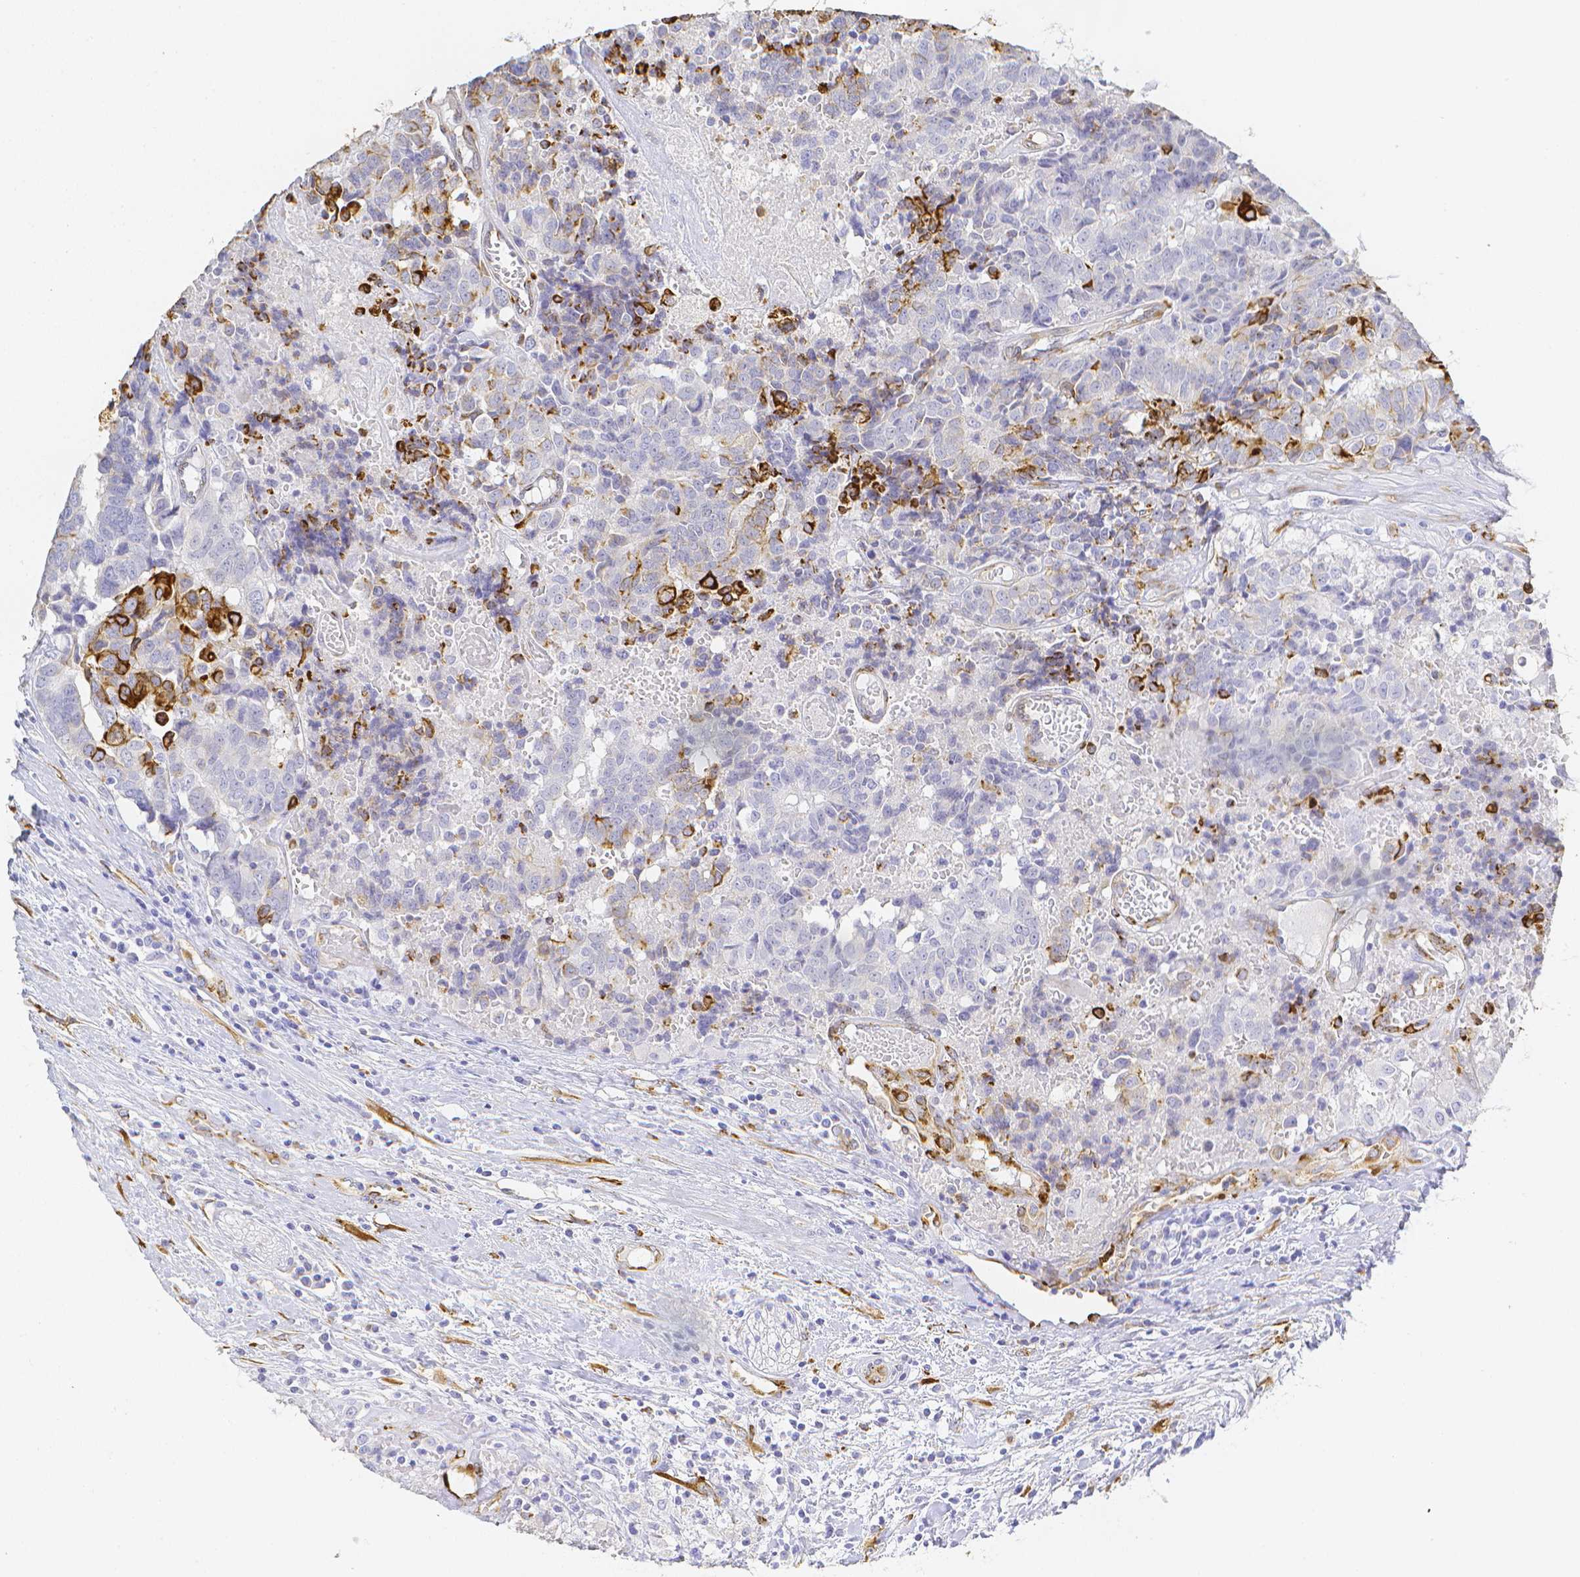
{"staining": {"intensity": "moderate", "quantity": "<25%", "location": "cytoplasmic/membranous"}, "tissue": "prostate cancer", "cell_type": "Tumor cells", "image_type": "cancer", "snomed": [{"axis": "morphology", "description": "Adenocarcinoma, High grade"}, {"axis": "topography", "description": "Prostate and seminal vesicle, NOS"}], "caption": "A histopathology image of human adenocarcinoma (high-grade) (prostate) stained for a protein demonstrates moderate cytoplasmic/membranous brown staining in tumor cells. The staining is performed using DAB (3,3'-diaminobenzidine) brown chromogen to label protein expression. The nuclei are counter-stained blue using hematoxylin.", "gene": "SMURF1", "patient": {"sex": "male", "age": 60}}